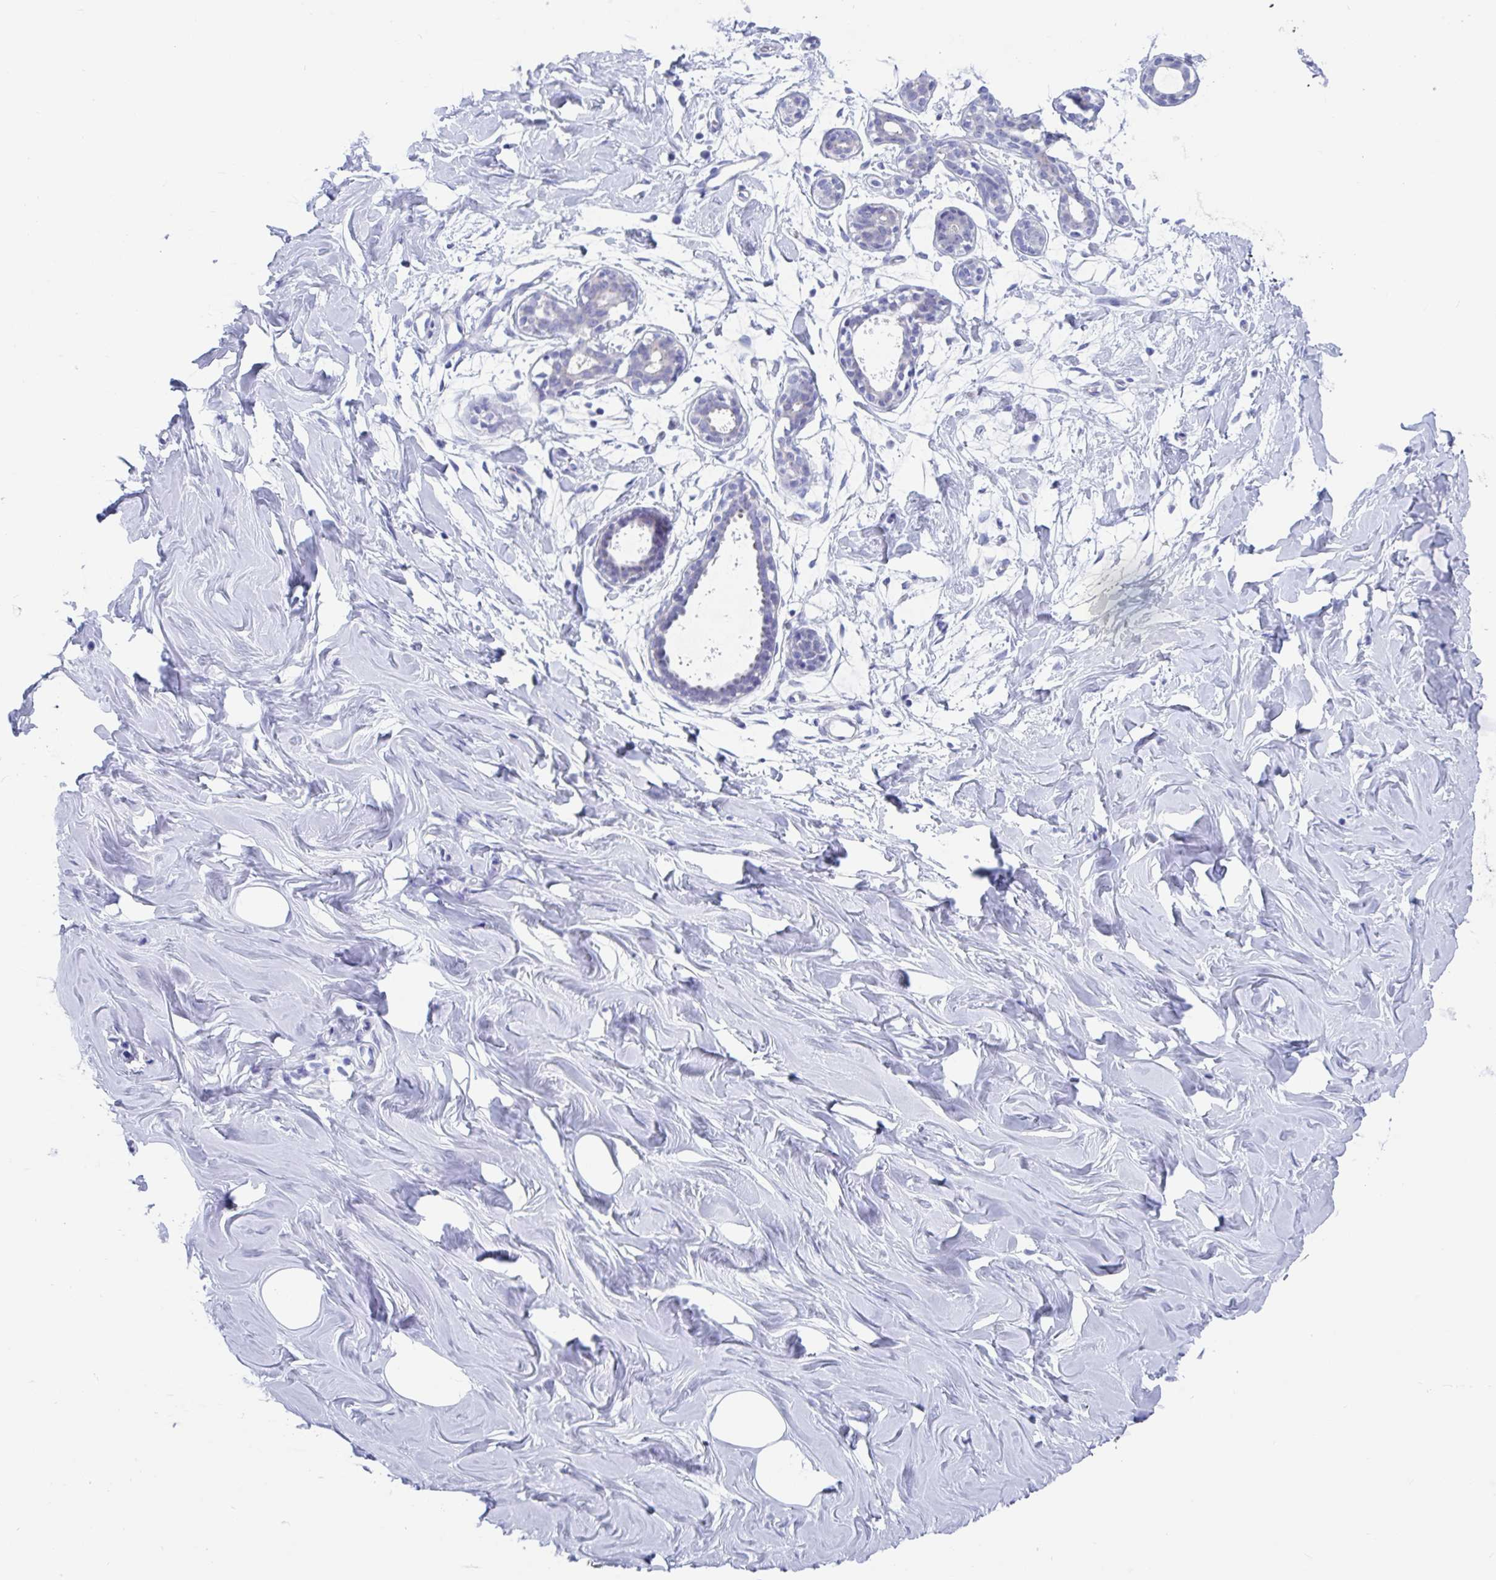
{"staining": {"intensity": "negative", "quantity": "none", "location": "none"}, "tissue": "breast", "cell_type": "Adipocytes", "image_type": "normal", "snomed": [{"axis": "morphology", "description": "Normal tissue, NOS"}, {"axis": "topography", "description": "Breast"}], "caption": "Immunohistochemistry (IHC) of unremarkable human breast exhibits no positivity in adipocytes.", "gene": "TTC30A", "patient": {"sex": "female", "age": 27}}